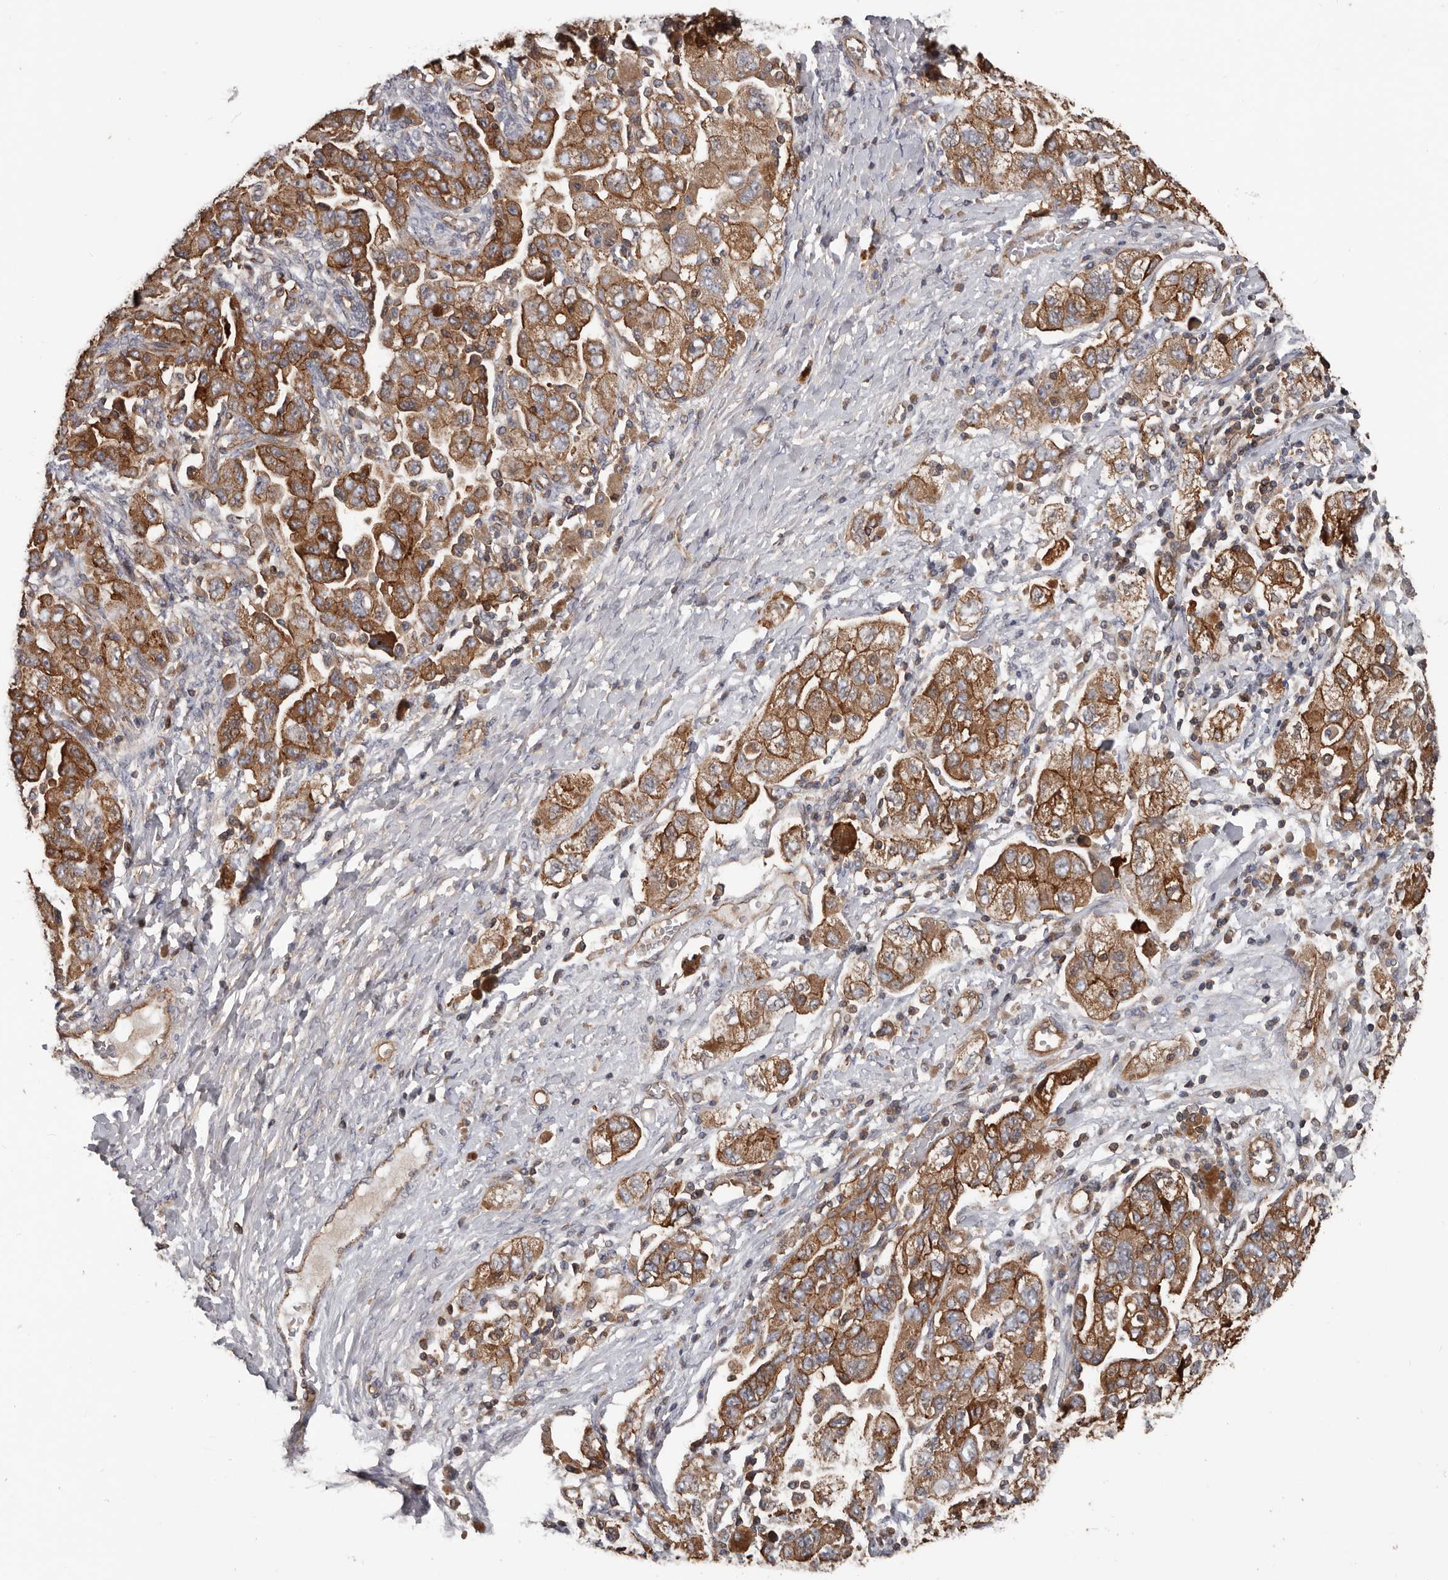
{"staining": {"intensity": "moderate", "quantity": ">75%", "location": "cytoplasmic/membranous"}, "tissue": "ovarian cancer", "cell_type": "Tumor cells", "image_type": "cancer", "snomed": [{"axis": "morphology", "description": "Carcinoma, NOS"}, {"axis": "morphology", "description": "Cystadenocarcinoma, serous, NOS"}, {"axis": "topography", "description": "Ovary"}], "caption": "Ovarian carcinoma stained with a brown dye exhibits moderate cytoplasmic/membranous positive staining in about >75% of tumor cells.", "gene": "PNRC2", "patient": {"sex": "female", "age": 69}}